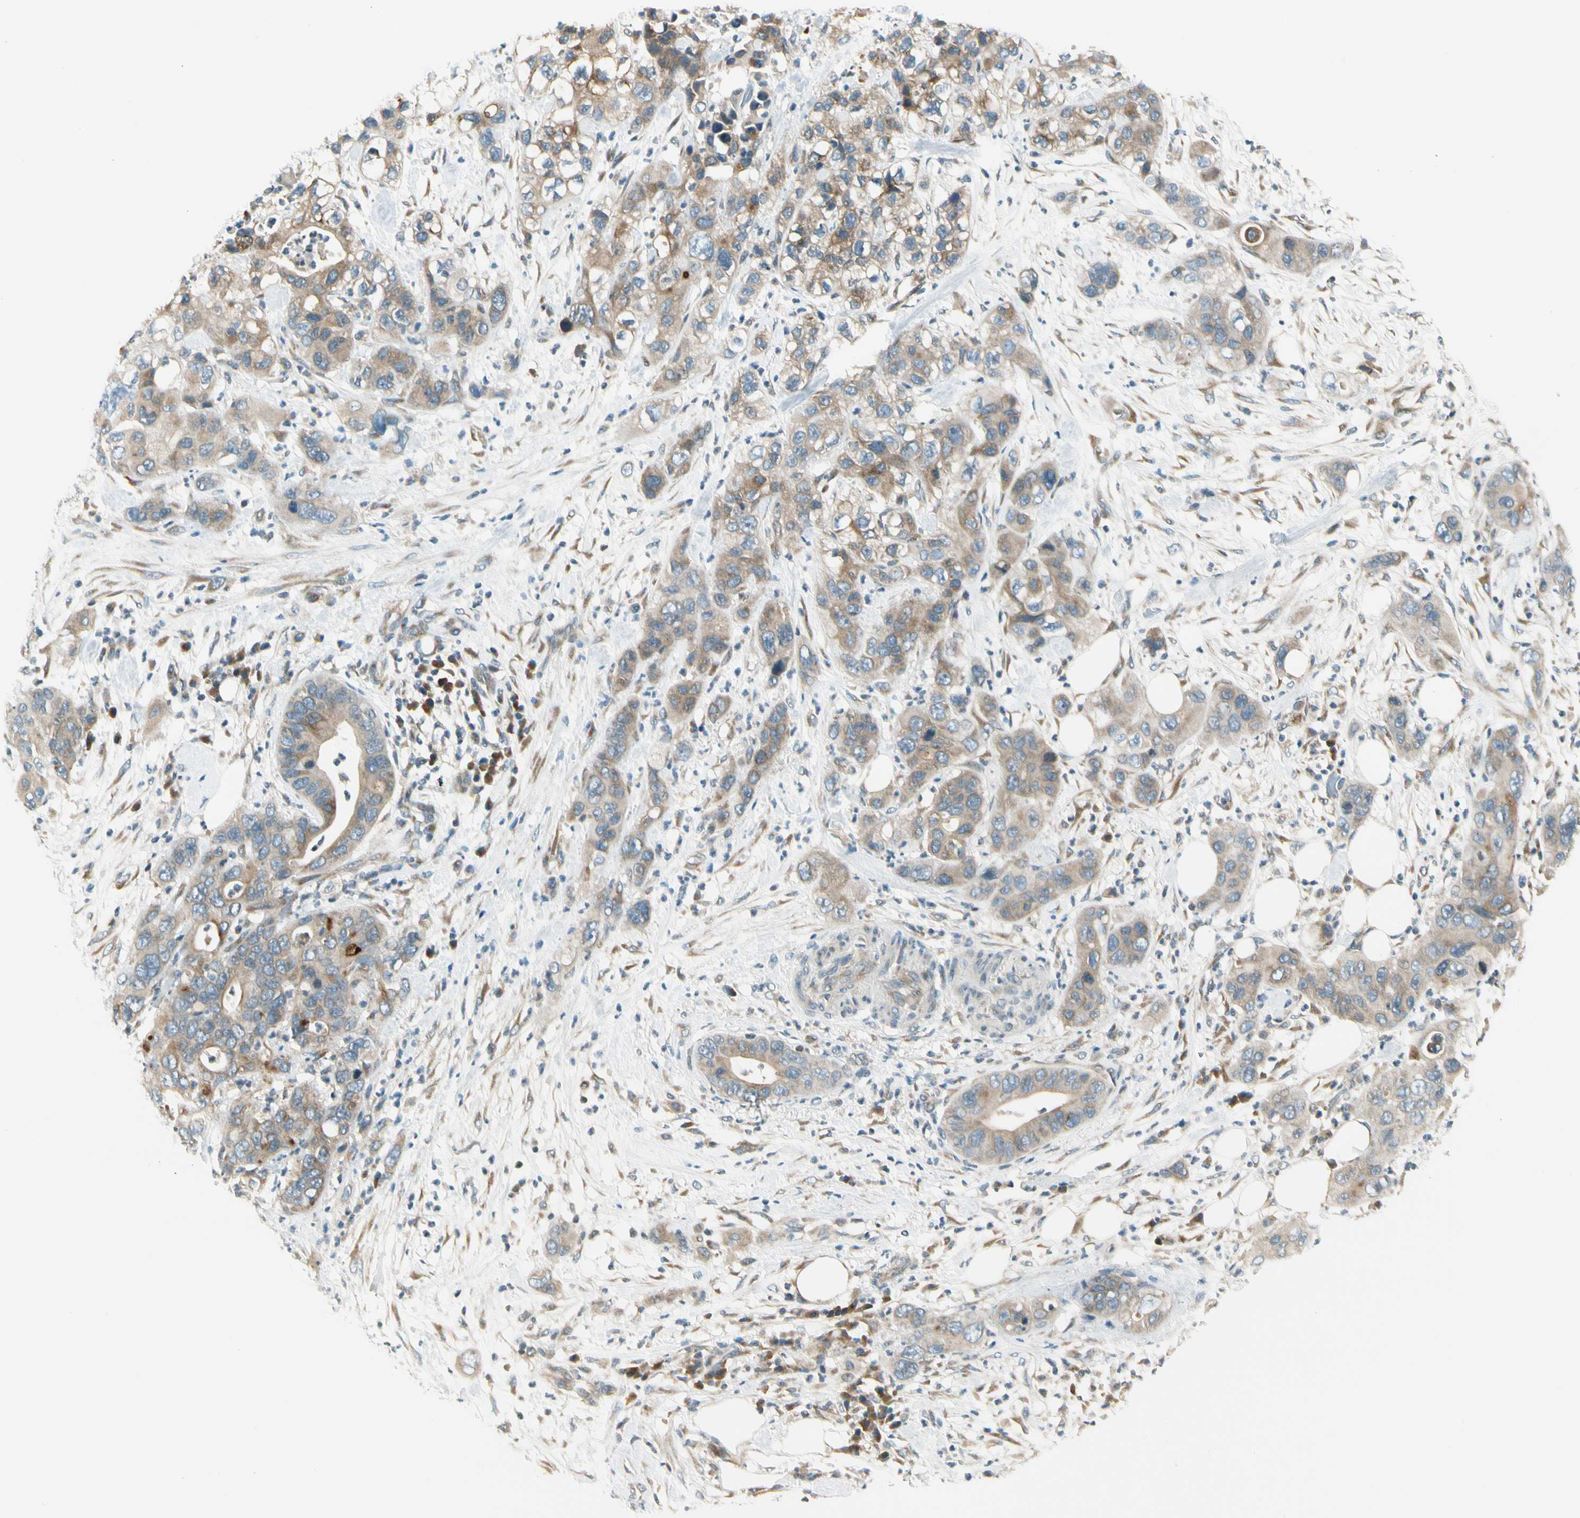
{"staining": {"intensity": "moderate", "quantity": ">75%", "location": "cytoplasmic/membranous"}, "tissue": "pancreatic cancer", "cell_type": "Tumor cells", "image_type": "cancer", "snomed": [{"axis": "morphology", "description": "Adenocarcinoma, NOS"}, {"axis": "topography", "description": "Pancreas"}], "caption": "Protein expression analysis of pancreatic cancer (adenocarcinoma) demonstrates moderate cytoplasmic/membranous positivity in approximately >75% of tumor cells.", "gene": "BNIP1", "patient": {"sex": "female", "age": 71}}